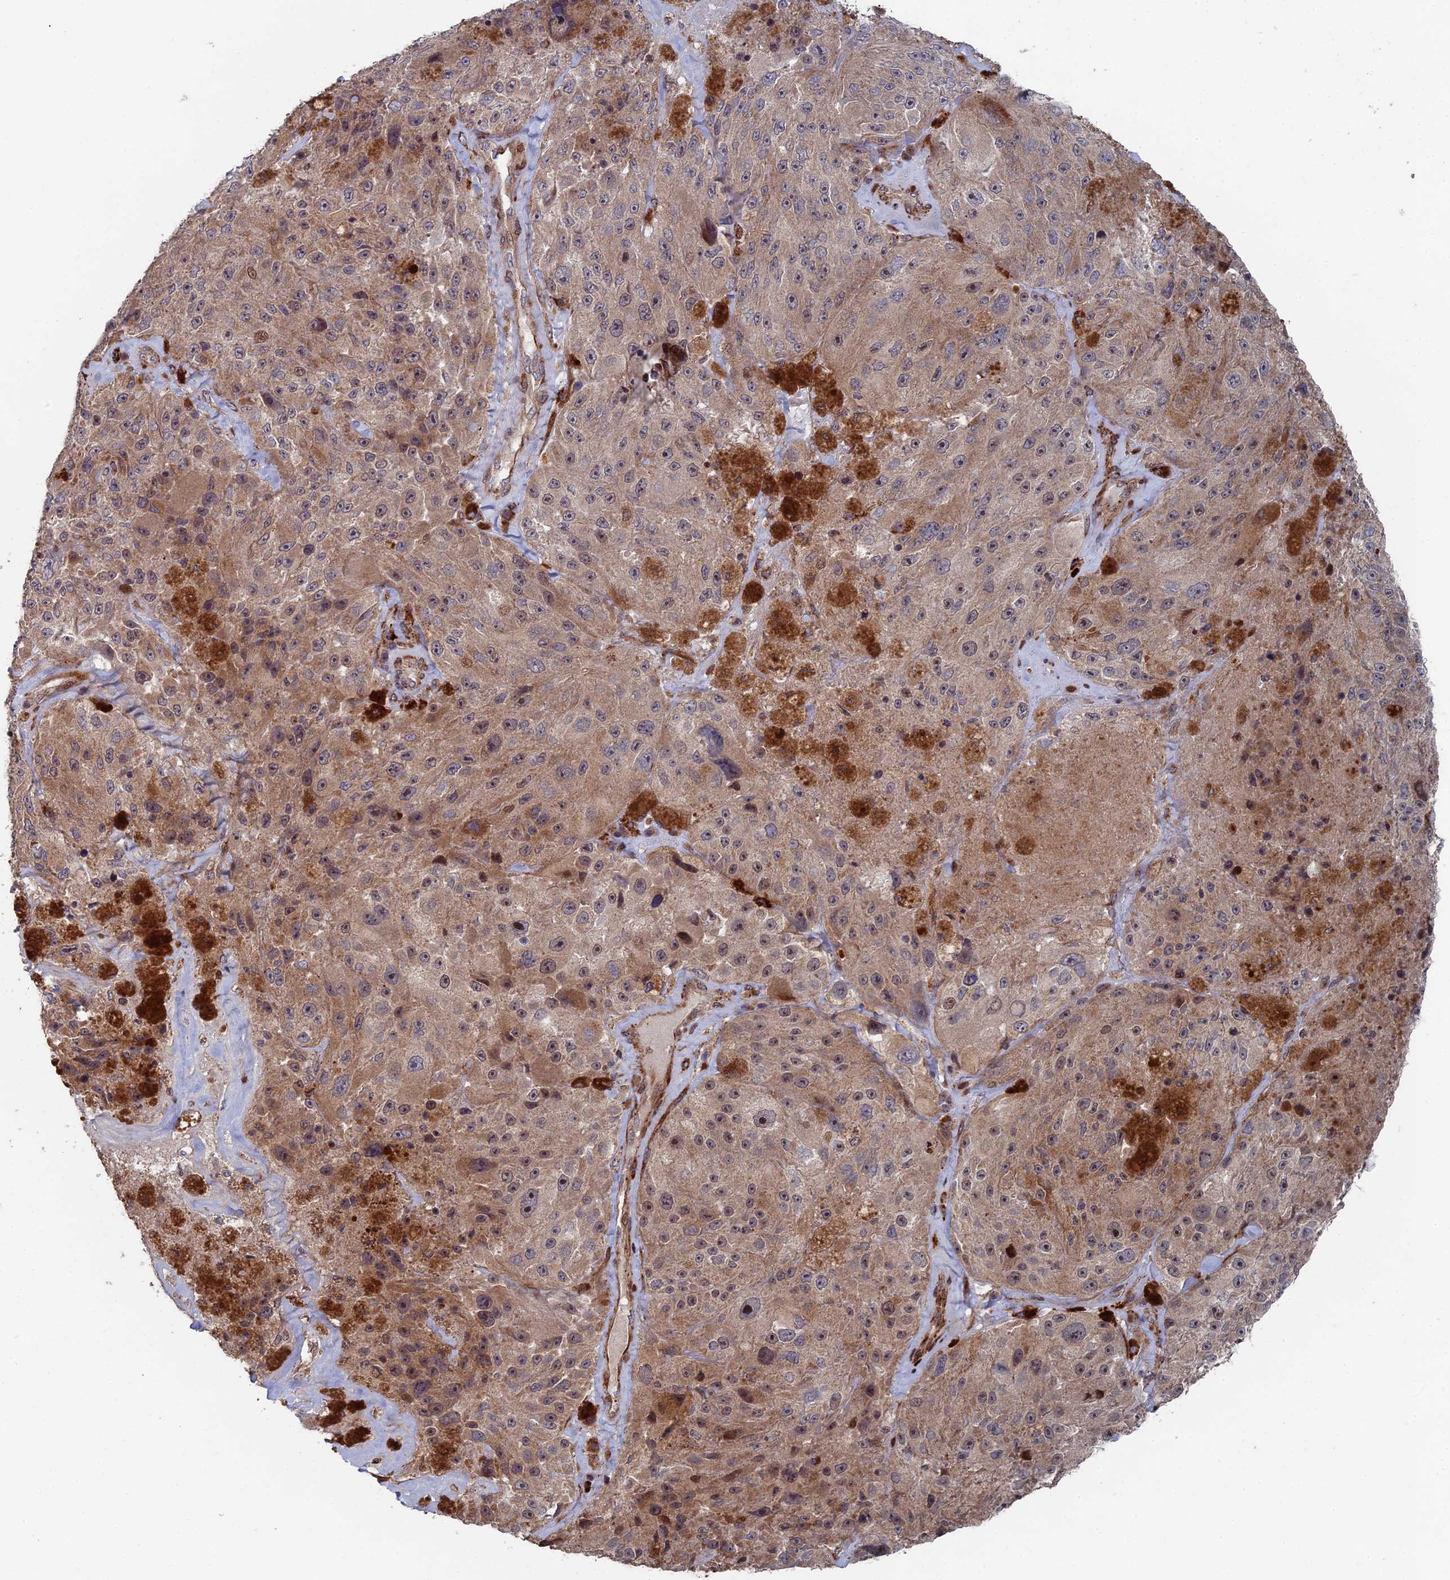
{"staining": {"intensity": "moderate", "quantity": "<25%", "location": "cytoplasmic/membranous"}, "tissue": "melanoma", "cell_type": "Tumor cells", "image_type": "cancer", "snomed": [{"axis": "morphology", "description": "Malignant melanoma, Metastatic site"}, {"axis": "topography", "description": "Lymph node"}], "caption": "Tumor cells display moderate cytoplasmic/membranous staining in approximately <25% of cells in malignant melanoma (metastatic site).", "gene": "GTF2IRD1", "patient": {"sex": "male", "age": 62}}